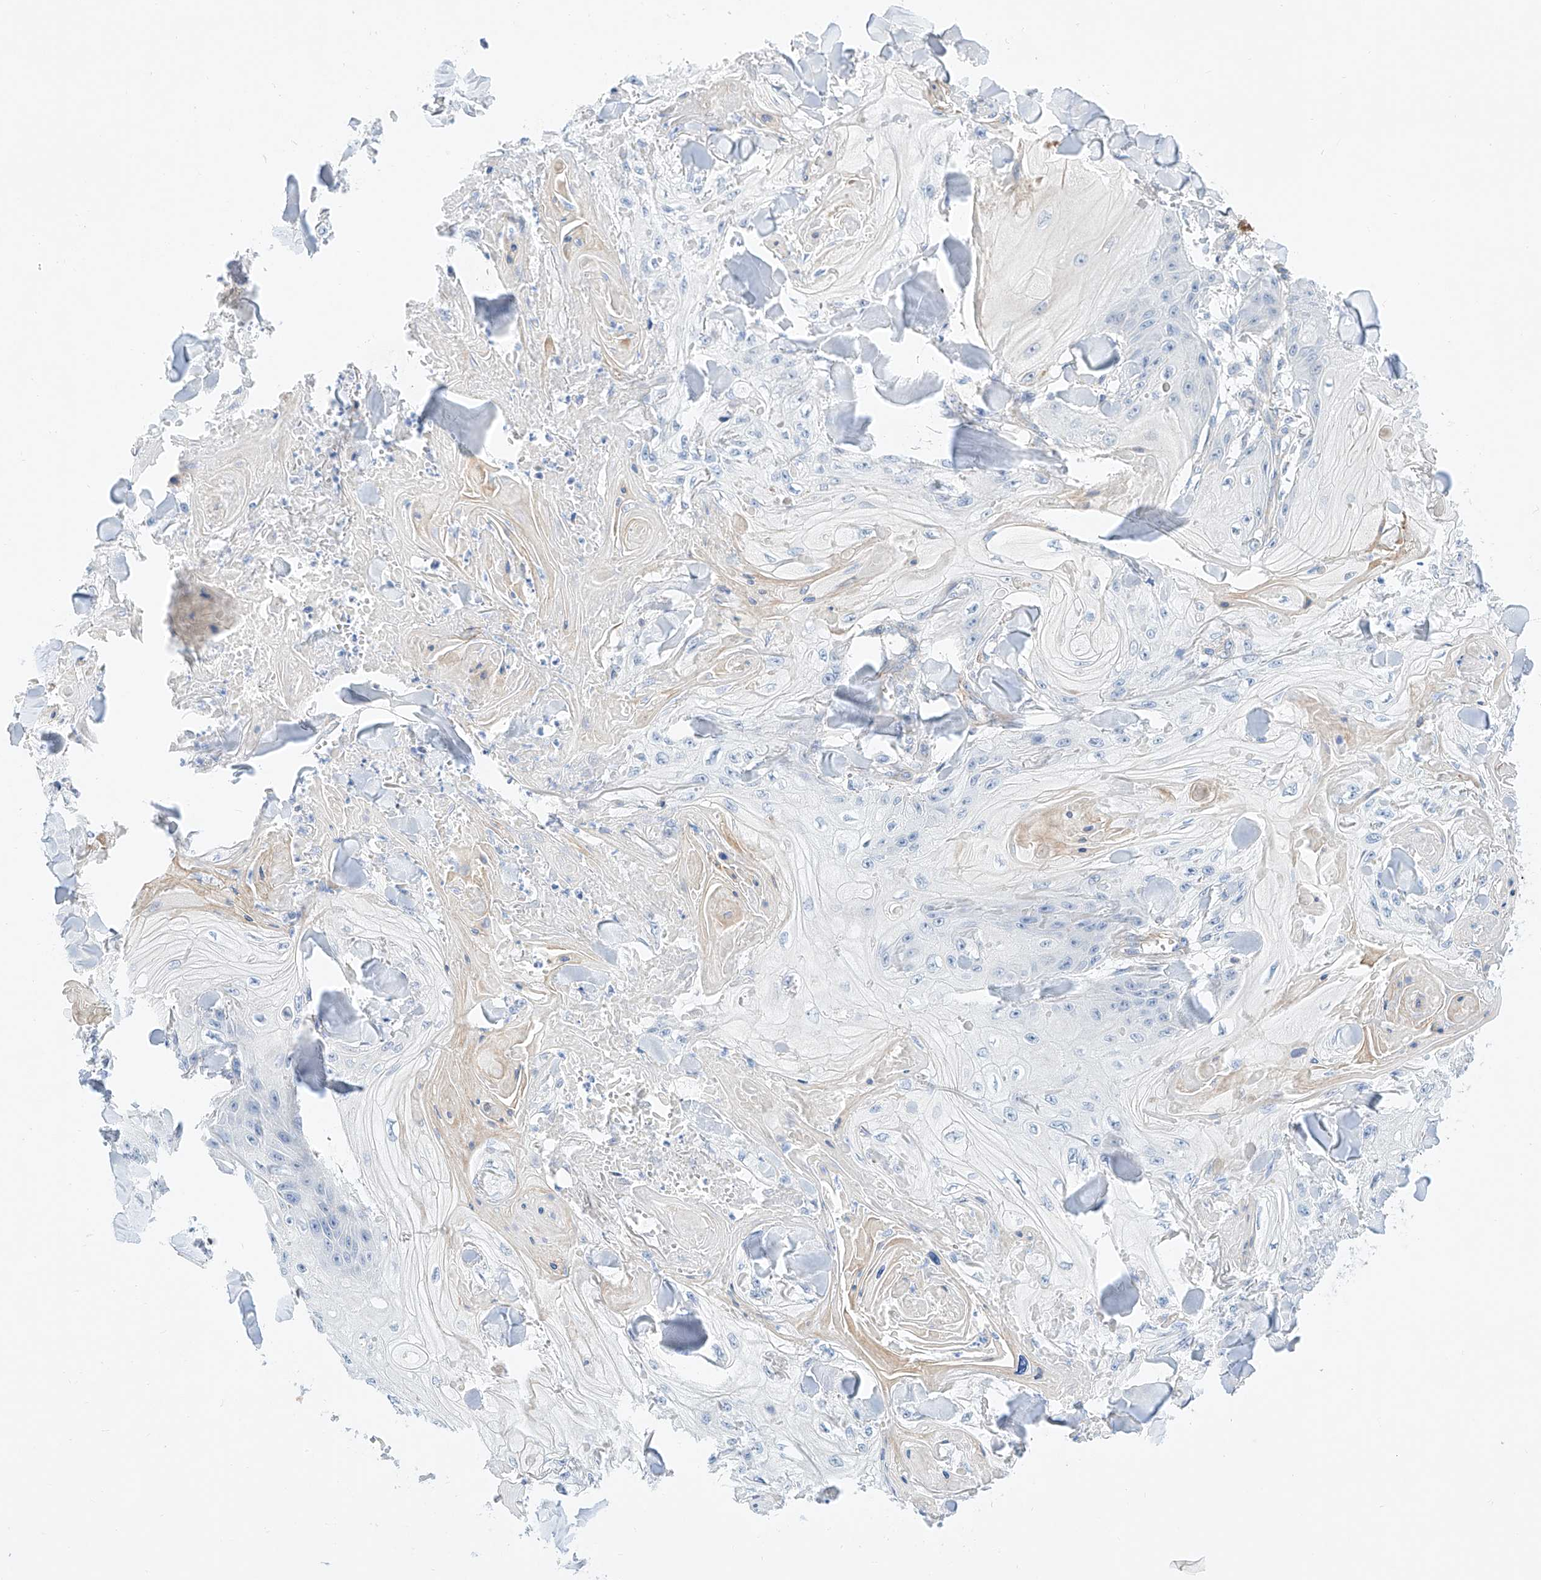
{"staining": {"intensity": "negative", "quantity": "none", "location": "none"}, "tissue": "skin cancer", "cell_type": "Tumor cells", "image_type": "cancer", "snomed": [{"axis": "morphology", "description": "Squamous cell carcinoma, NOS"}, {"axis": "topography", "description": "Skin"}], "caption": "Histopathology image shows no protein positivity in tumor cells of skin cancer tissue.", "gene": "SBSPON", "patient": {"sex": "male", "age": 74}}